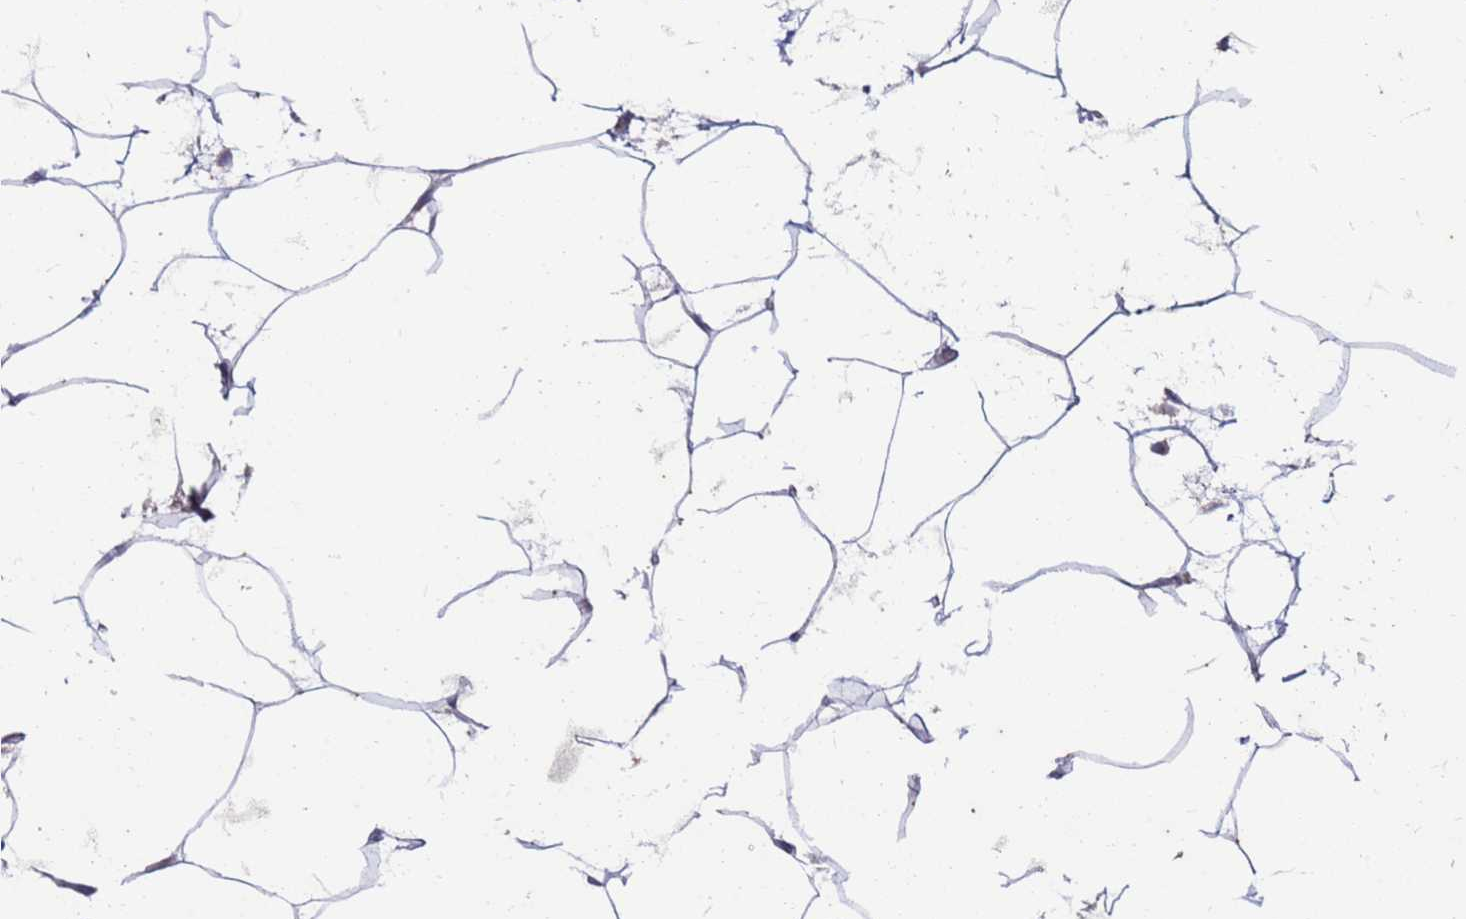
{"staining": {"intensity": "negative", "quantity": "none", "location": "none"}, "tissue": "adipose tissue", "cell_type": "Adipocytes", "image_type": "normal", "snomed": [{"axis": "morphology", "description": "Normal tissue, NOS"}, {"axis": "topography", "description": "Adipose tissue"}], "caption": "Adipocytes show no significant expression in normal adipose tissue. (DAB IHC, high magnification).", "gene": "SUCO", "patient": {"sex": "female", "age": 37}}